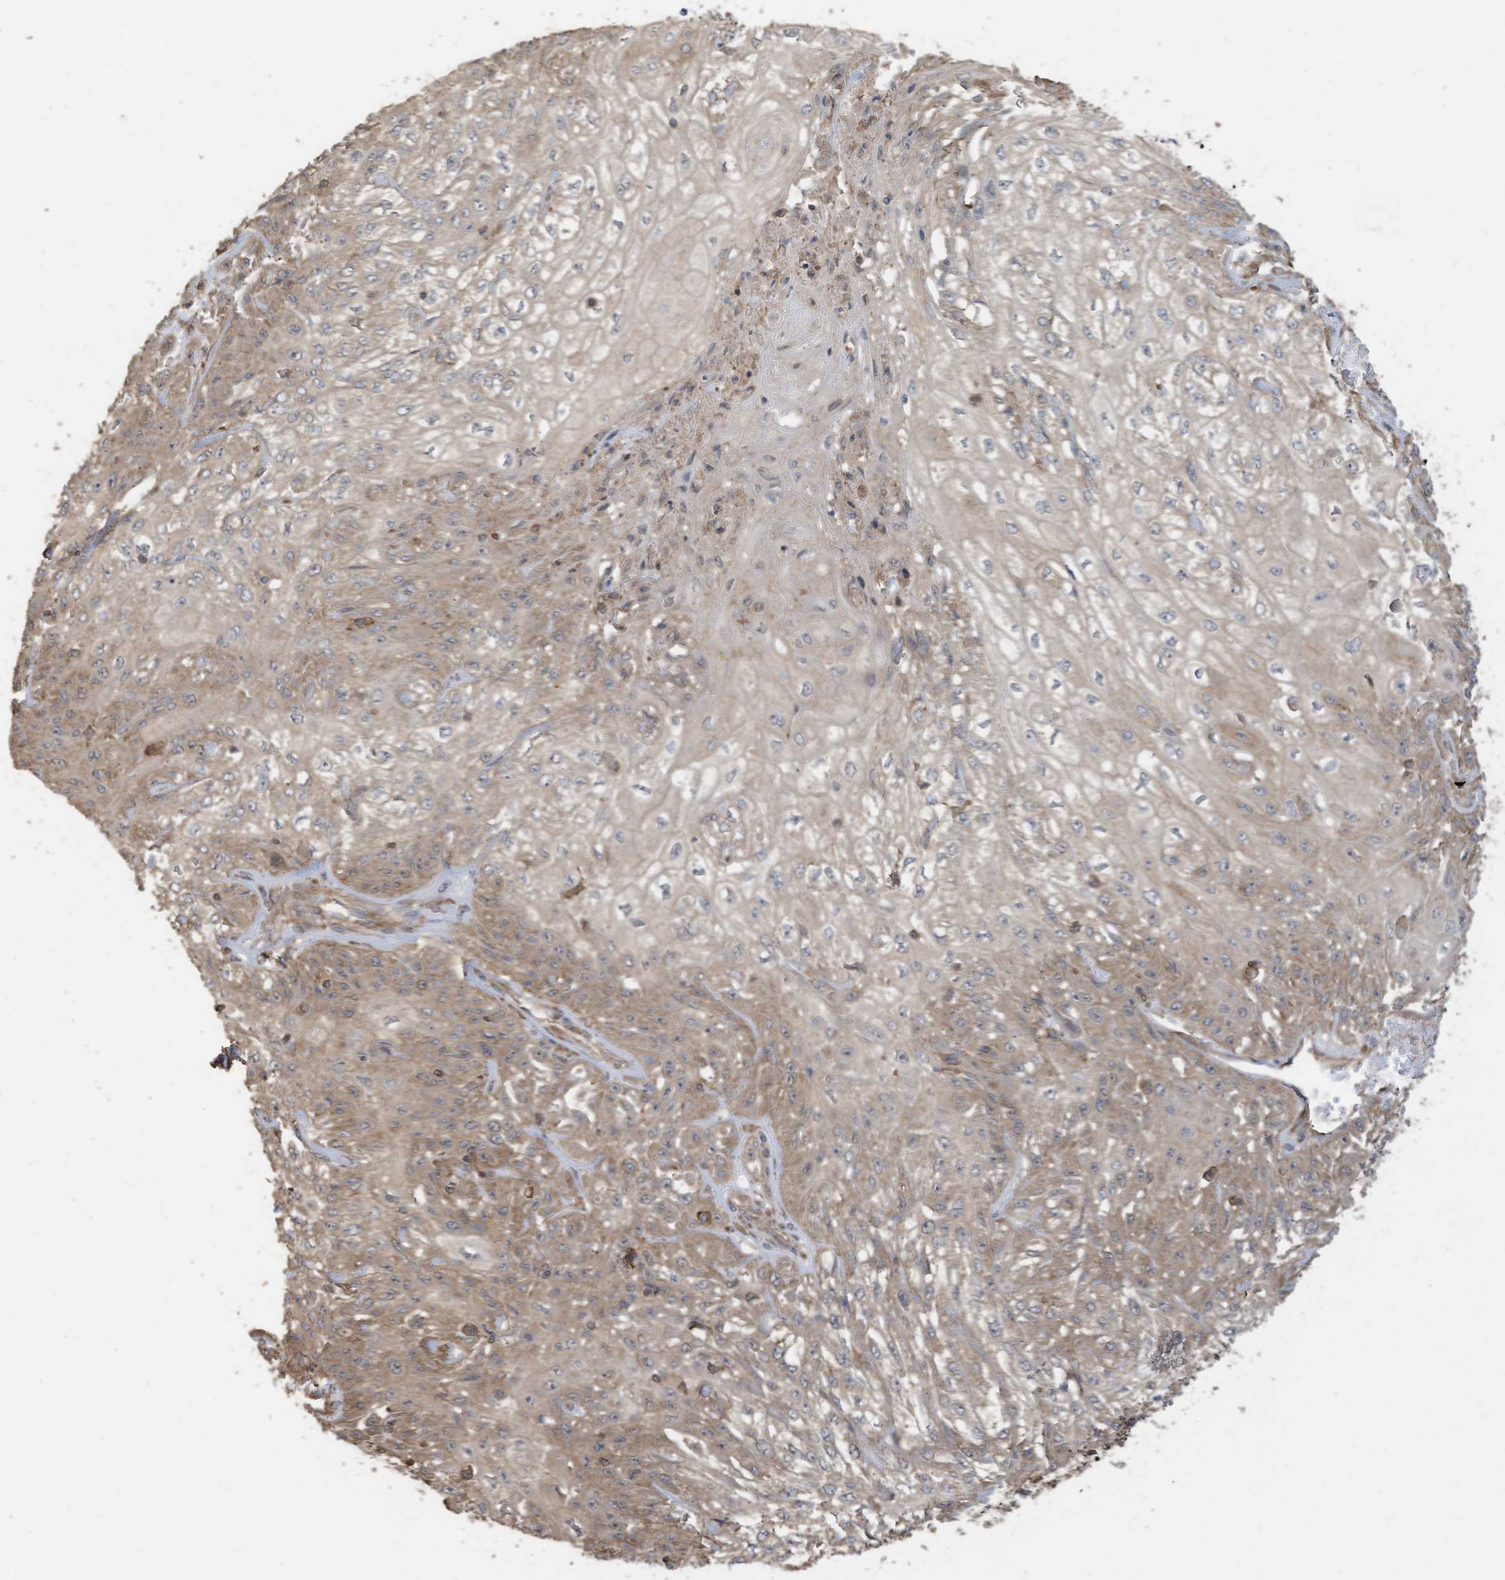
{"staining": {"intensity": "weak", "quantity": ">75%", "location": "cytoplasmic/membranous"}, "tissue": "skin cancer", "cell_type": "Tumor cells", "image_type": "cancer", "snomed": [{"axis": "morphology", "description": "Squamous cell carcinoma, NOS"}, {"axis": "morphology", "description": "Squamous cell carcinoma, metastatic, NOS"}, {"axis": "topography", "description": "Skin"}, {"axis": "topography", "description": "Lymph node"}], "caption": "A low amount of weak cytoplasmic/membranous staining is present in about >75% of tumor cells in skin cancer (squamous cell carcinoma) tissue. Immunohistochemistry stains the protein in brown and the nuclei are stained blue.", "gene": "COX10", "patient": {"sex": "male", "age": 75}}